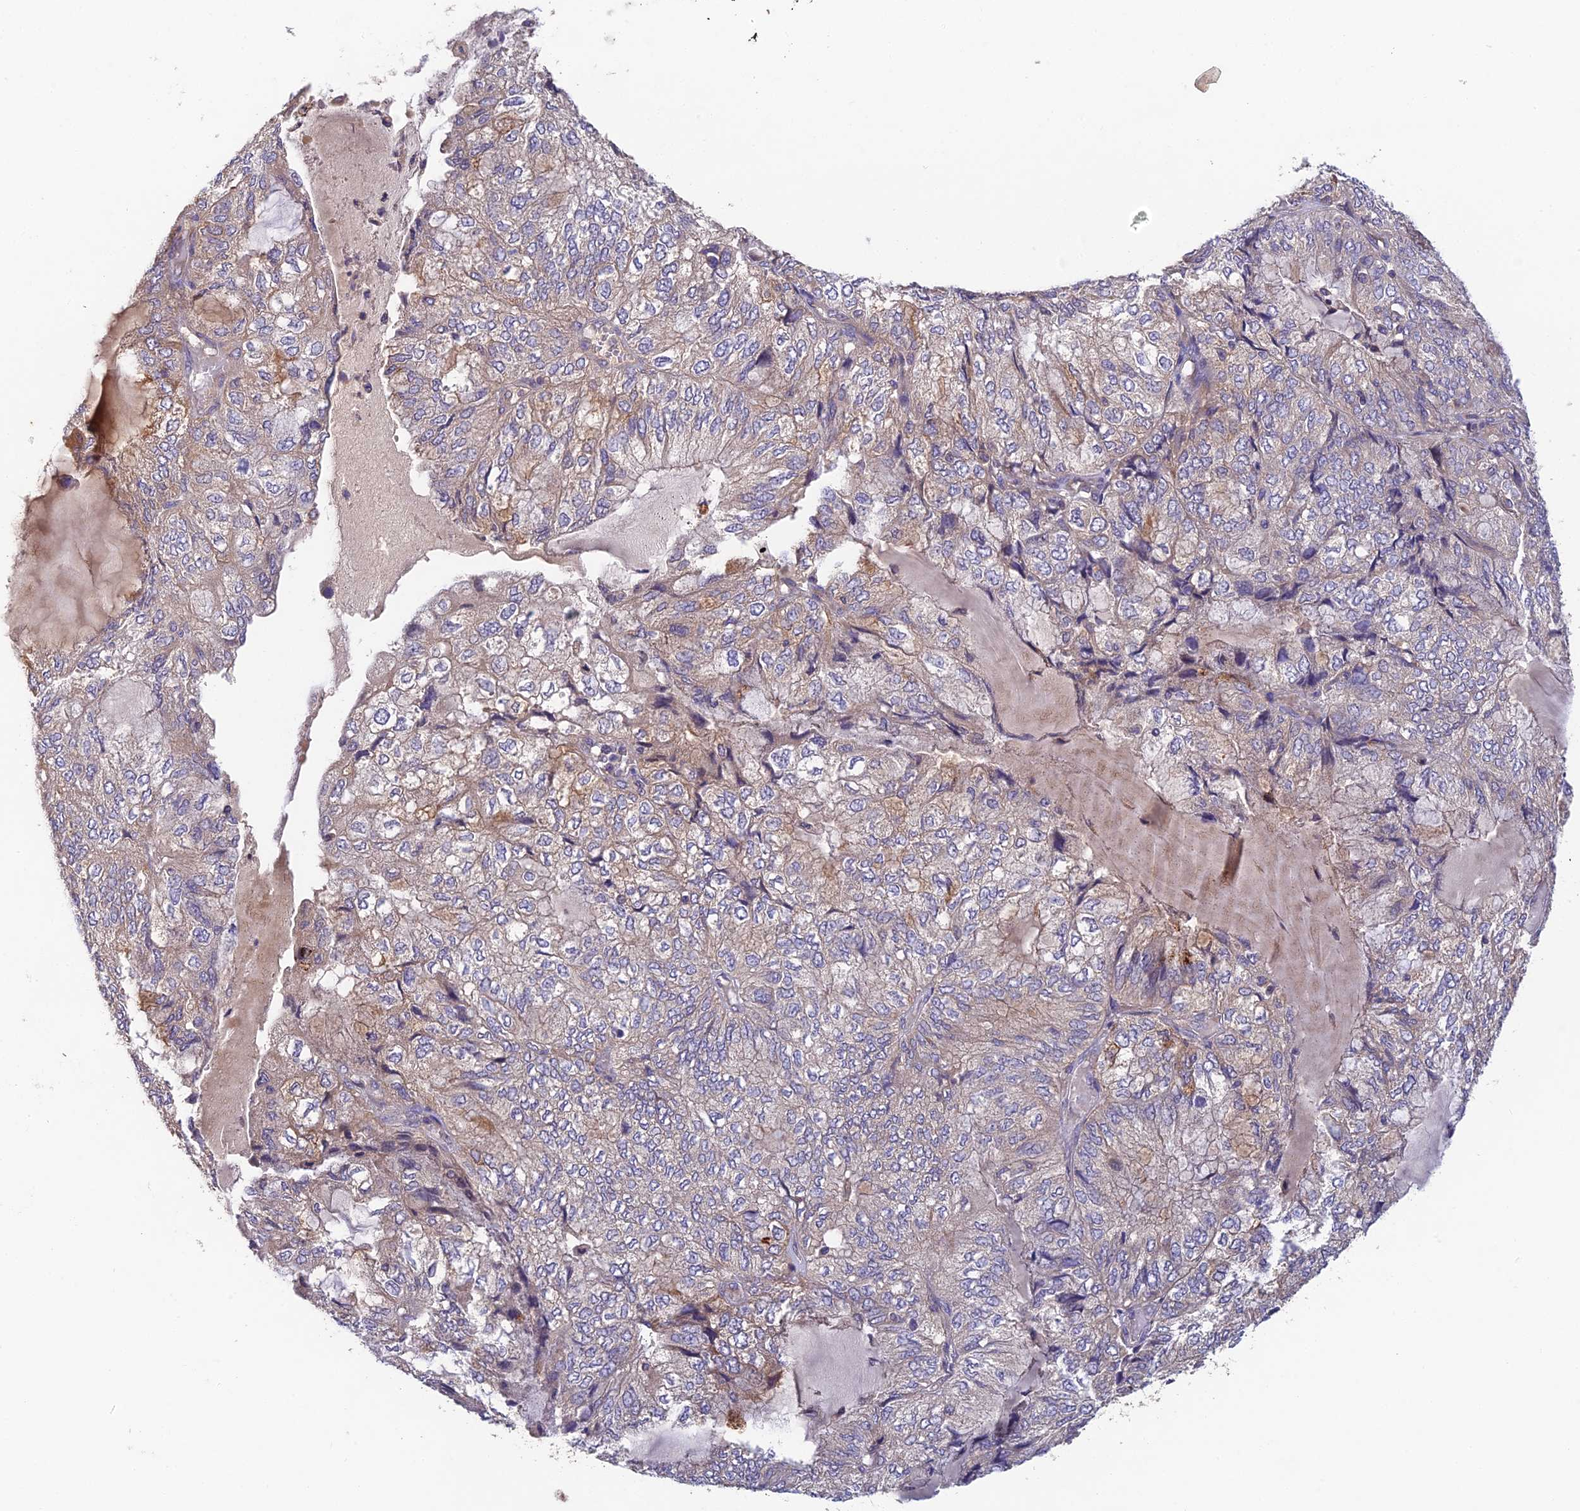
{"staining": {"intensity": "moderate", "quantity": "<25%", "location": "cytoplasmic/membranous"}, "tissue": "endometrial cancer", "cell_type": "Tumor cells", "image_type": "cancer", "snomed": [{"axis": "morphology", "description": "Adenocarcinoma, NOS"}, {"axis": "topography", "description": "Endometrium"}], "caption": "The immunohistochemical stain labels moderate cytoplasmic/membranous expression in tumor cells of endometrial cancer (adenocarcinoma) tissue. The staining was performed using DAB (3,3'-diaminobenzidine) to visualize the protein expression in brown, while the nuclei were stained in blue with hematoxylin (Magnification: 20x).", "gene": "ADAMTS13", "patient": {"sex": "female", "age": 81}}